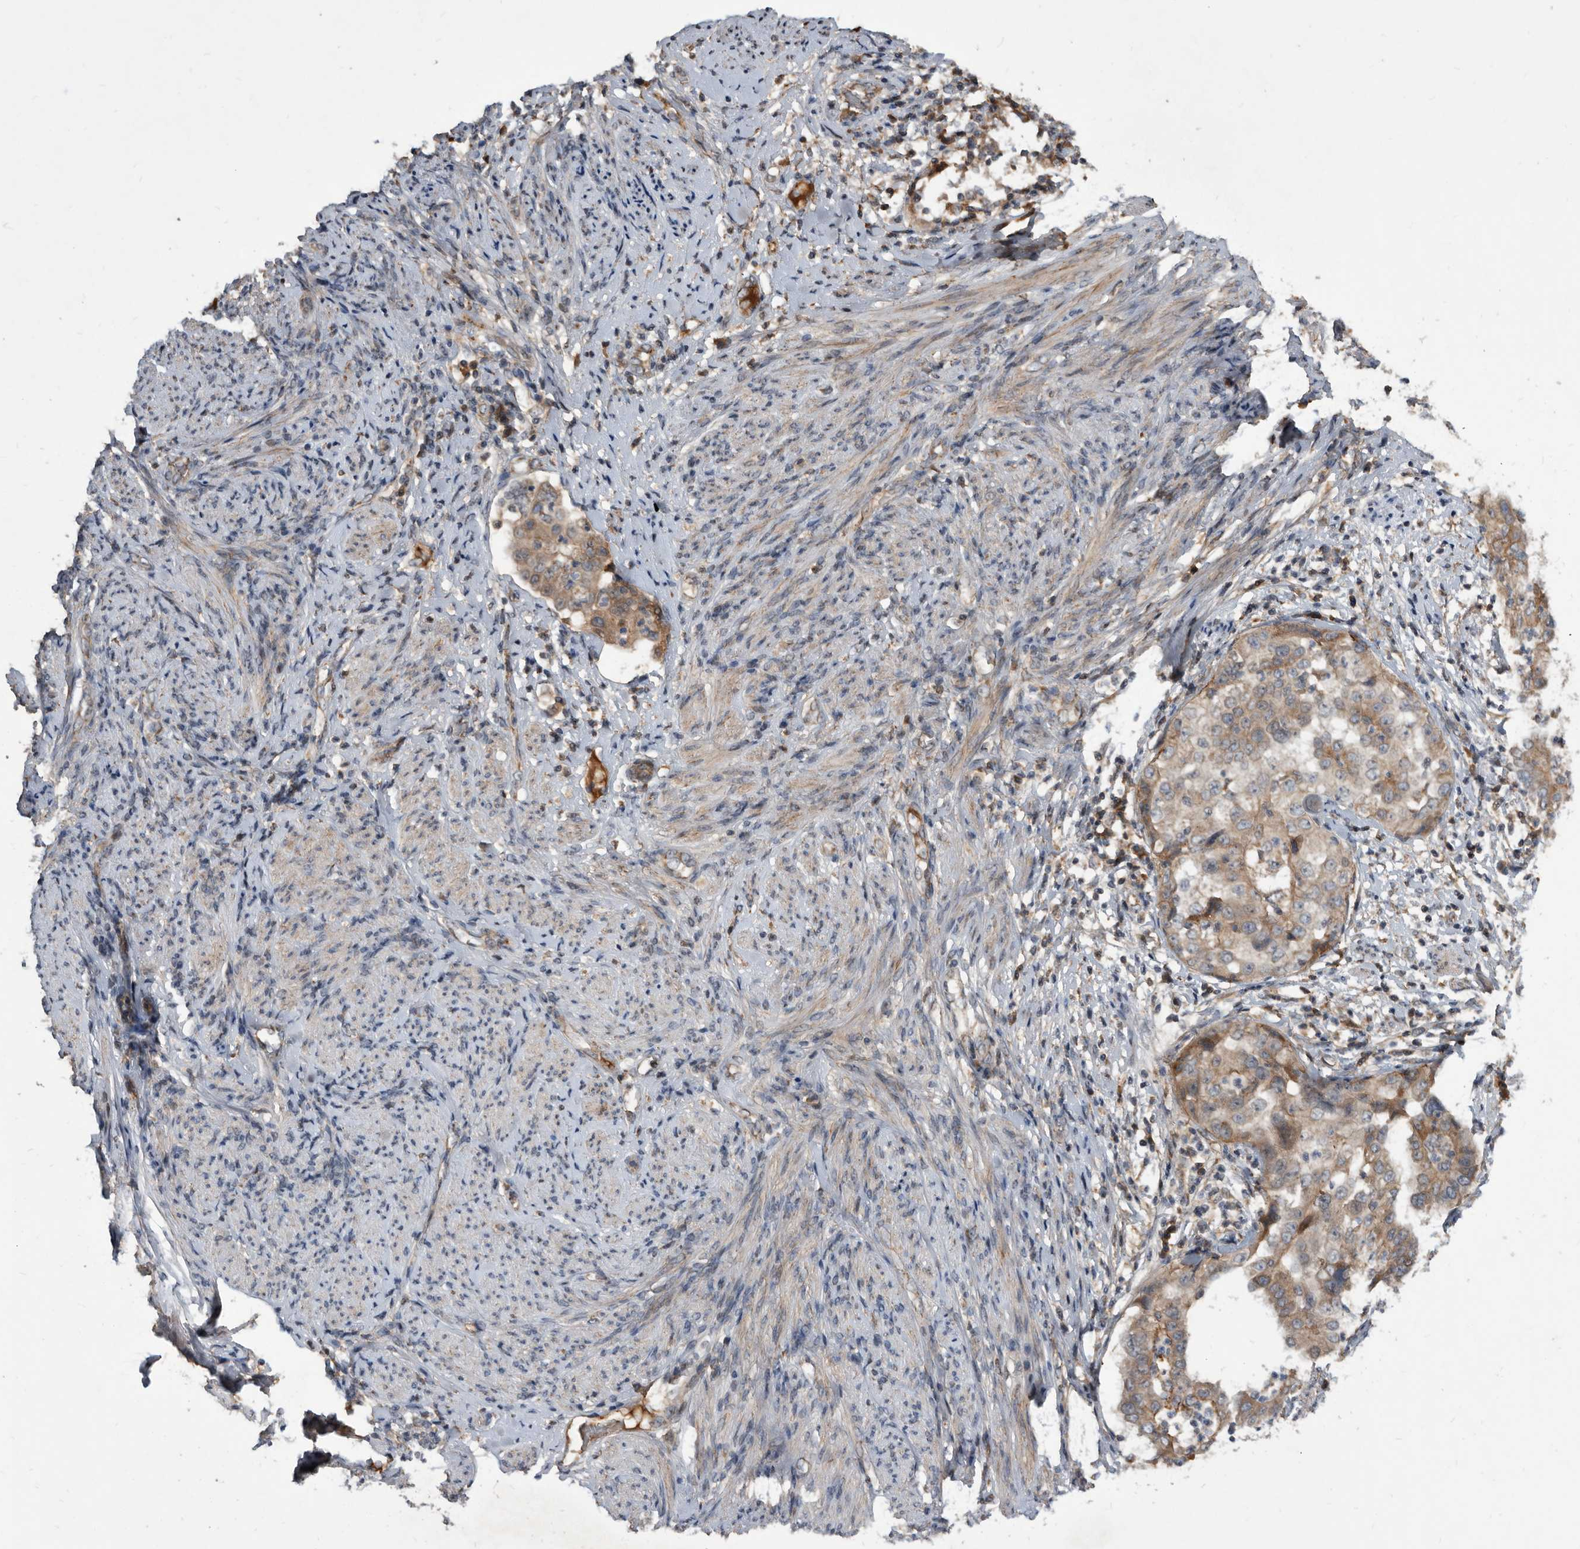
{"staining": {"intensity": "moderate", "quantity": ">75%", "location": "cytoplasmic/membranous"}, "tissue": "endometrial cancer", "cell_type": "Tumor cells", "image_type": "cancer", "snomed": [{"axis": "morphology", "description": "Adenocarcinoma, NOS"}, {"axis": "topography", "description": "Endometrium"}], "caption": "A micrograph of adenocarcinoma (endometrial) stained for a protein exhibits moderate cytoplasmic/membranous brown staining in tumor cells. The staining was performed using DAB (3,3'-diaminobenzidine), with brown indicating positive protein expression. Nuclei are stained blue with hematoxylin.", "gene": "PI15", "patient": {"sex": "female", "age": 85}}